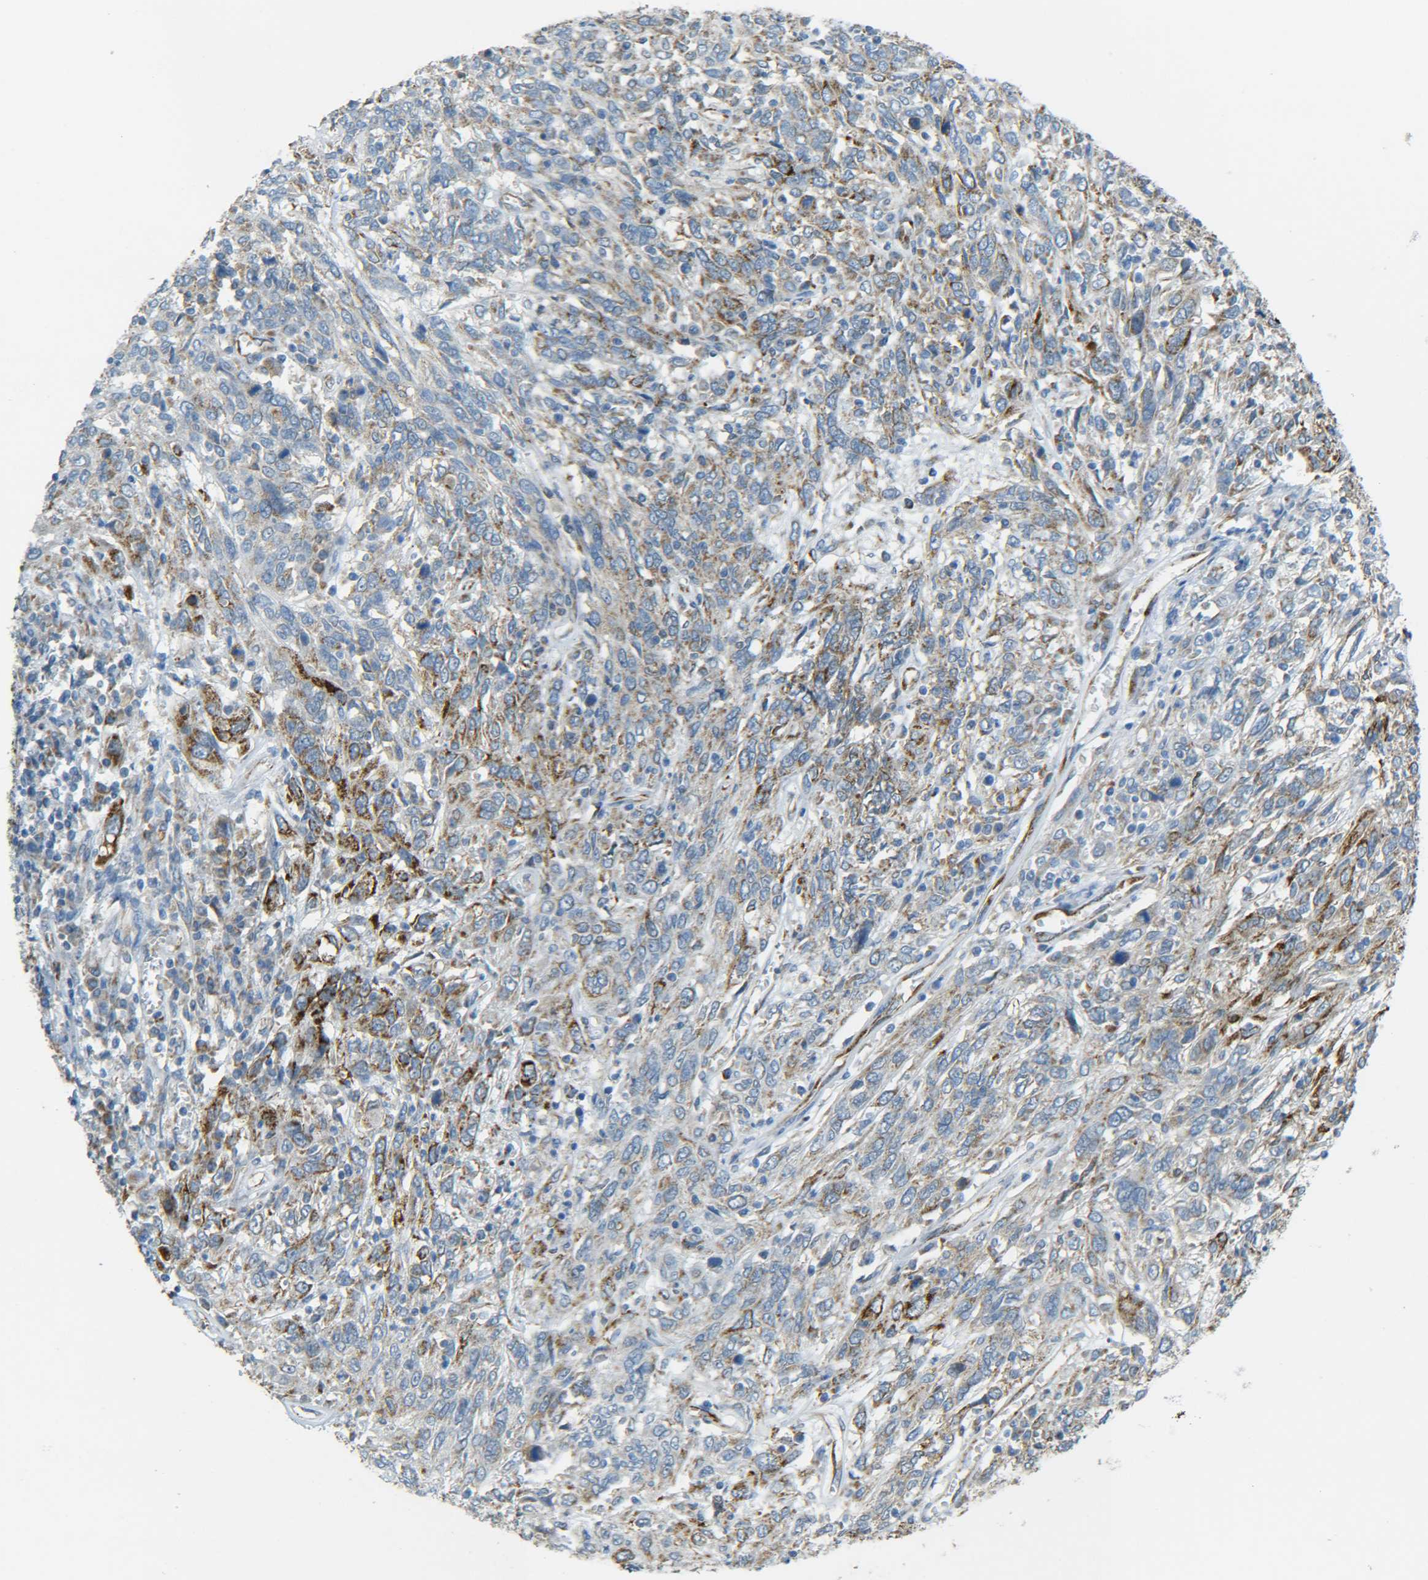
{"staining": {"intensity": "moderate", "quantity": ">75%", "location": "cytoplasmic/membranous"}, "tissue": "cervical cancer", "cell_type": "Tumor cells", "image_type": "cancer", "snomed": [{"axis": "morphology", "description": "Squamous cell carcinoma, NOS"}, {"axis": "topography", "description": "Cervix"}], "caption": "Immunohistochemical staining of human cervical cancer (squamous cell carcinoma) shows medium levels of moderate cytoplasmic/membranous staining in about >75% of tumor cells. (DAB (3,3'-diaminobenzidine) = brown stain, brightfield microscopy at high magnification).", "gene": "CYB5R1", "patient": {"sex": "female", "age": 46}}